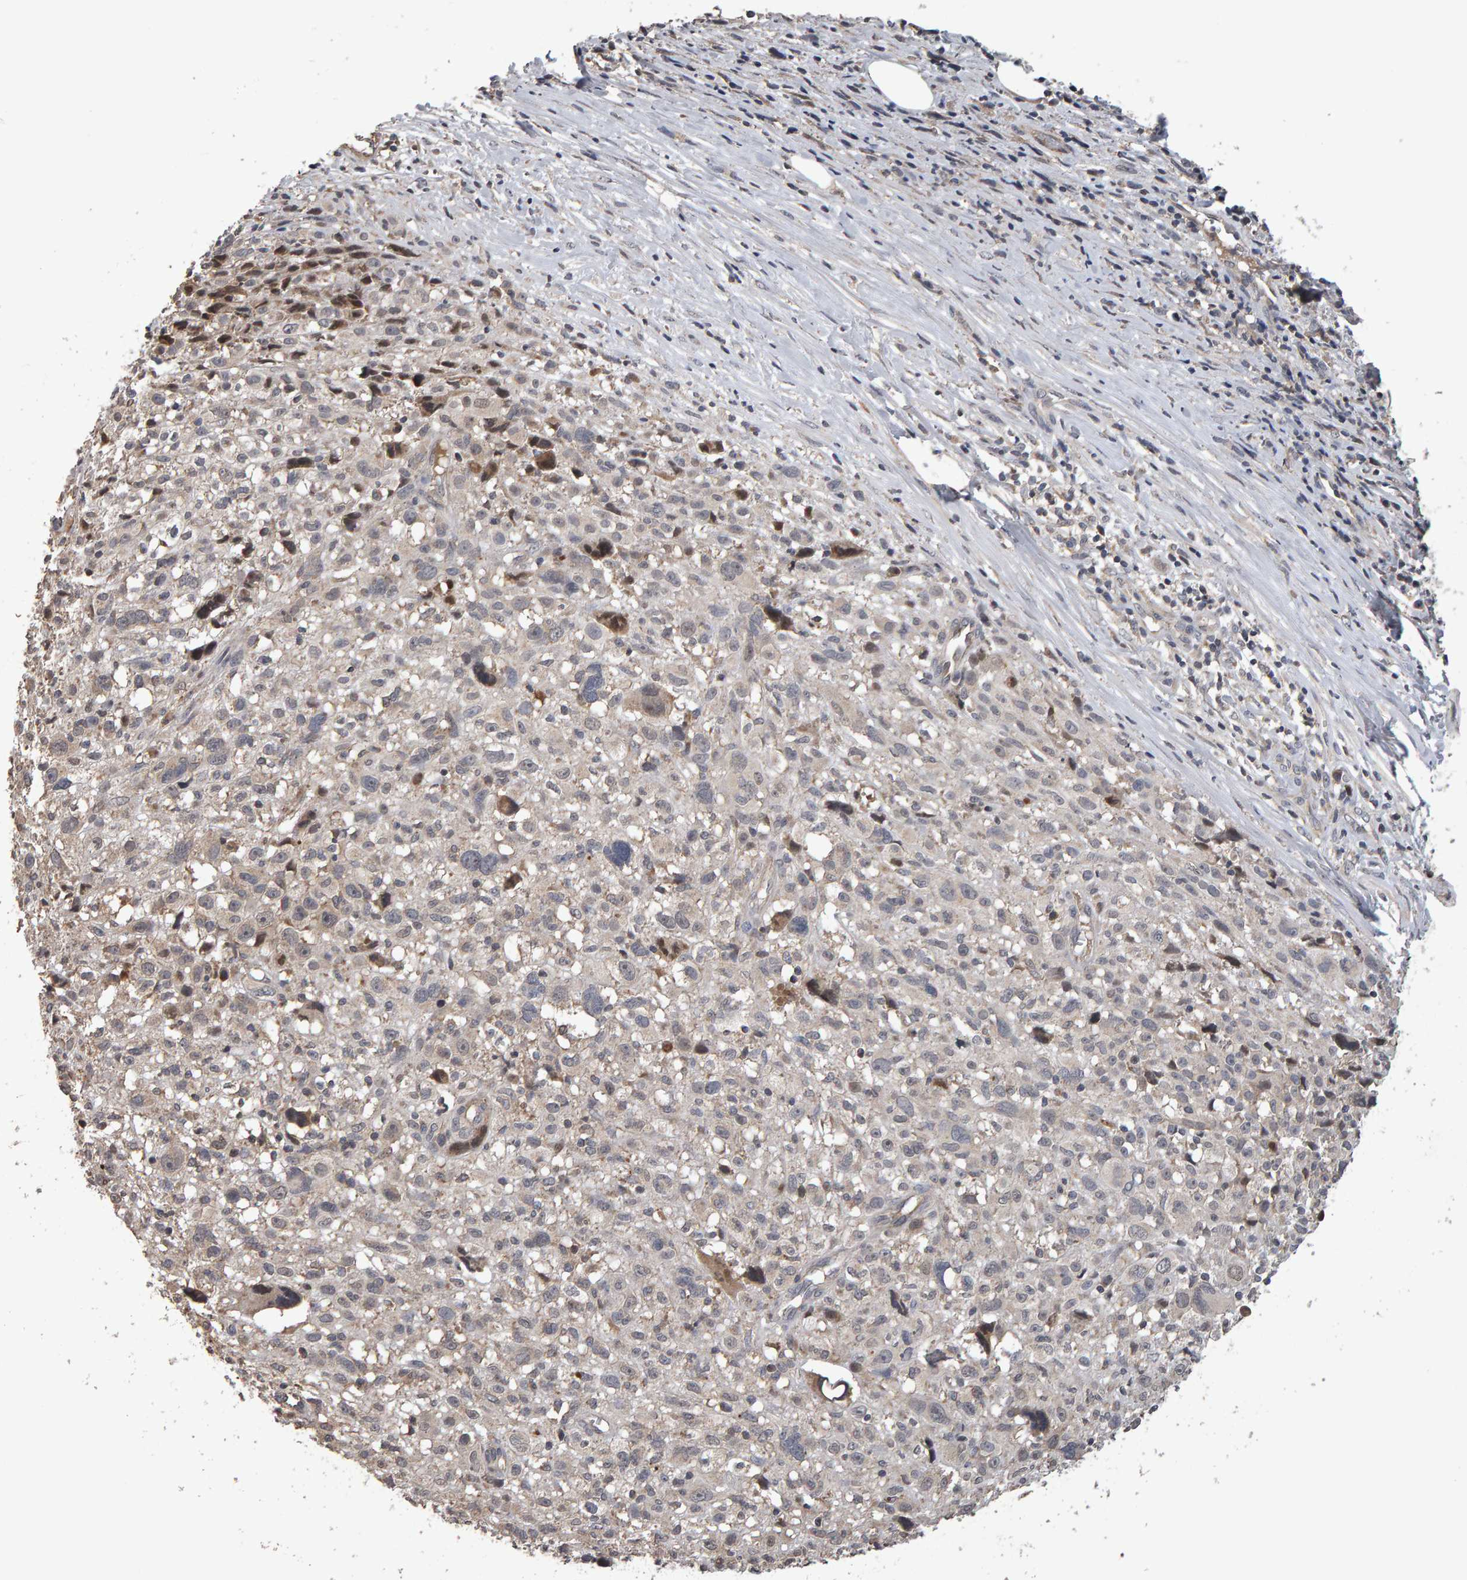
{"staining": {"intensity": "negative", "quantity": "none", "location": "none"}, "tissue": "melanoma", "cell_type": "Tumor cells", "image_type": "cancer", "snomed": [{"axis": "morphology", "description": "Malignant melanoma, NOS"}, {"axis": "topography", "description": "Skin"}], "caption": "Image shows no significant protein positivity in tumor cells of melanoma.", "gene": "COASY", "patient": {"sex": "female", "age": 55}}